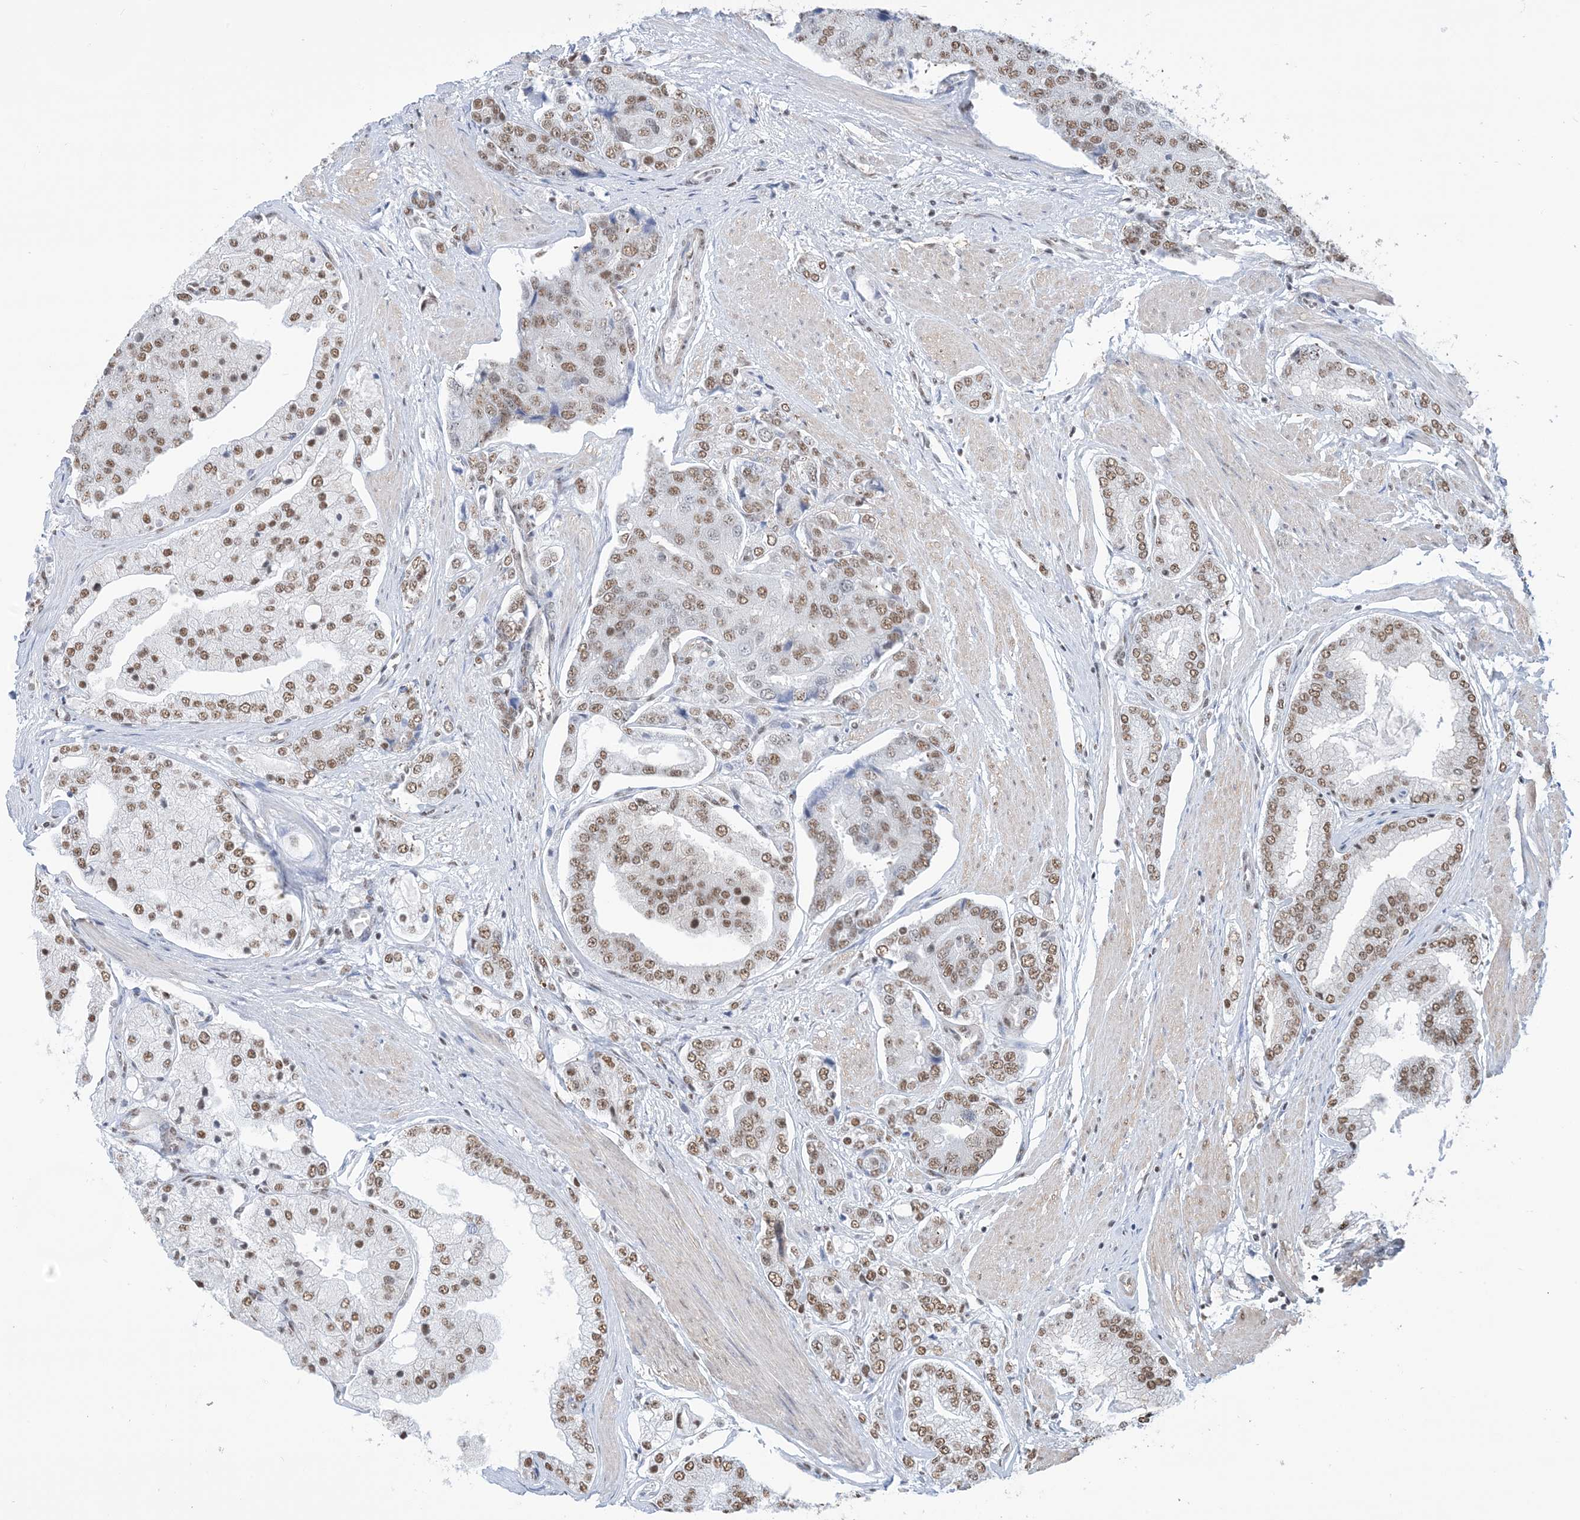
{"staining": {"intensity": "moderate", "quantity": ">75%", "location": "nuclear"}, "tissue": "prostate cancer", "cell_type": "Tumor cells", "image_type": "cancer", "snomed": [{"axis": "morphology", "description": "Adenocarcinoma, High grade"}, {"axis": "topography", "description": "Prostate"}], "caption": "Tumor cells display moderate nuclear expression in about >75% of cells in adenocarcinoma (high-grade) (prostate).", "gene": "ZNF792", "patient": {"sex": "male", "age": 50}}